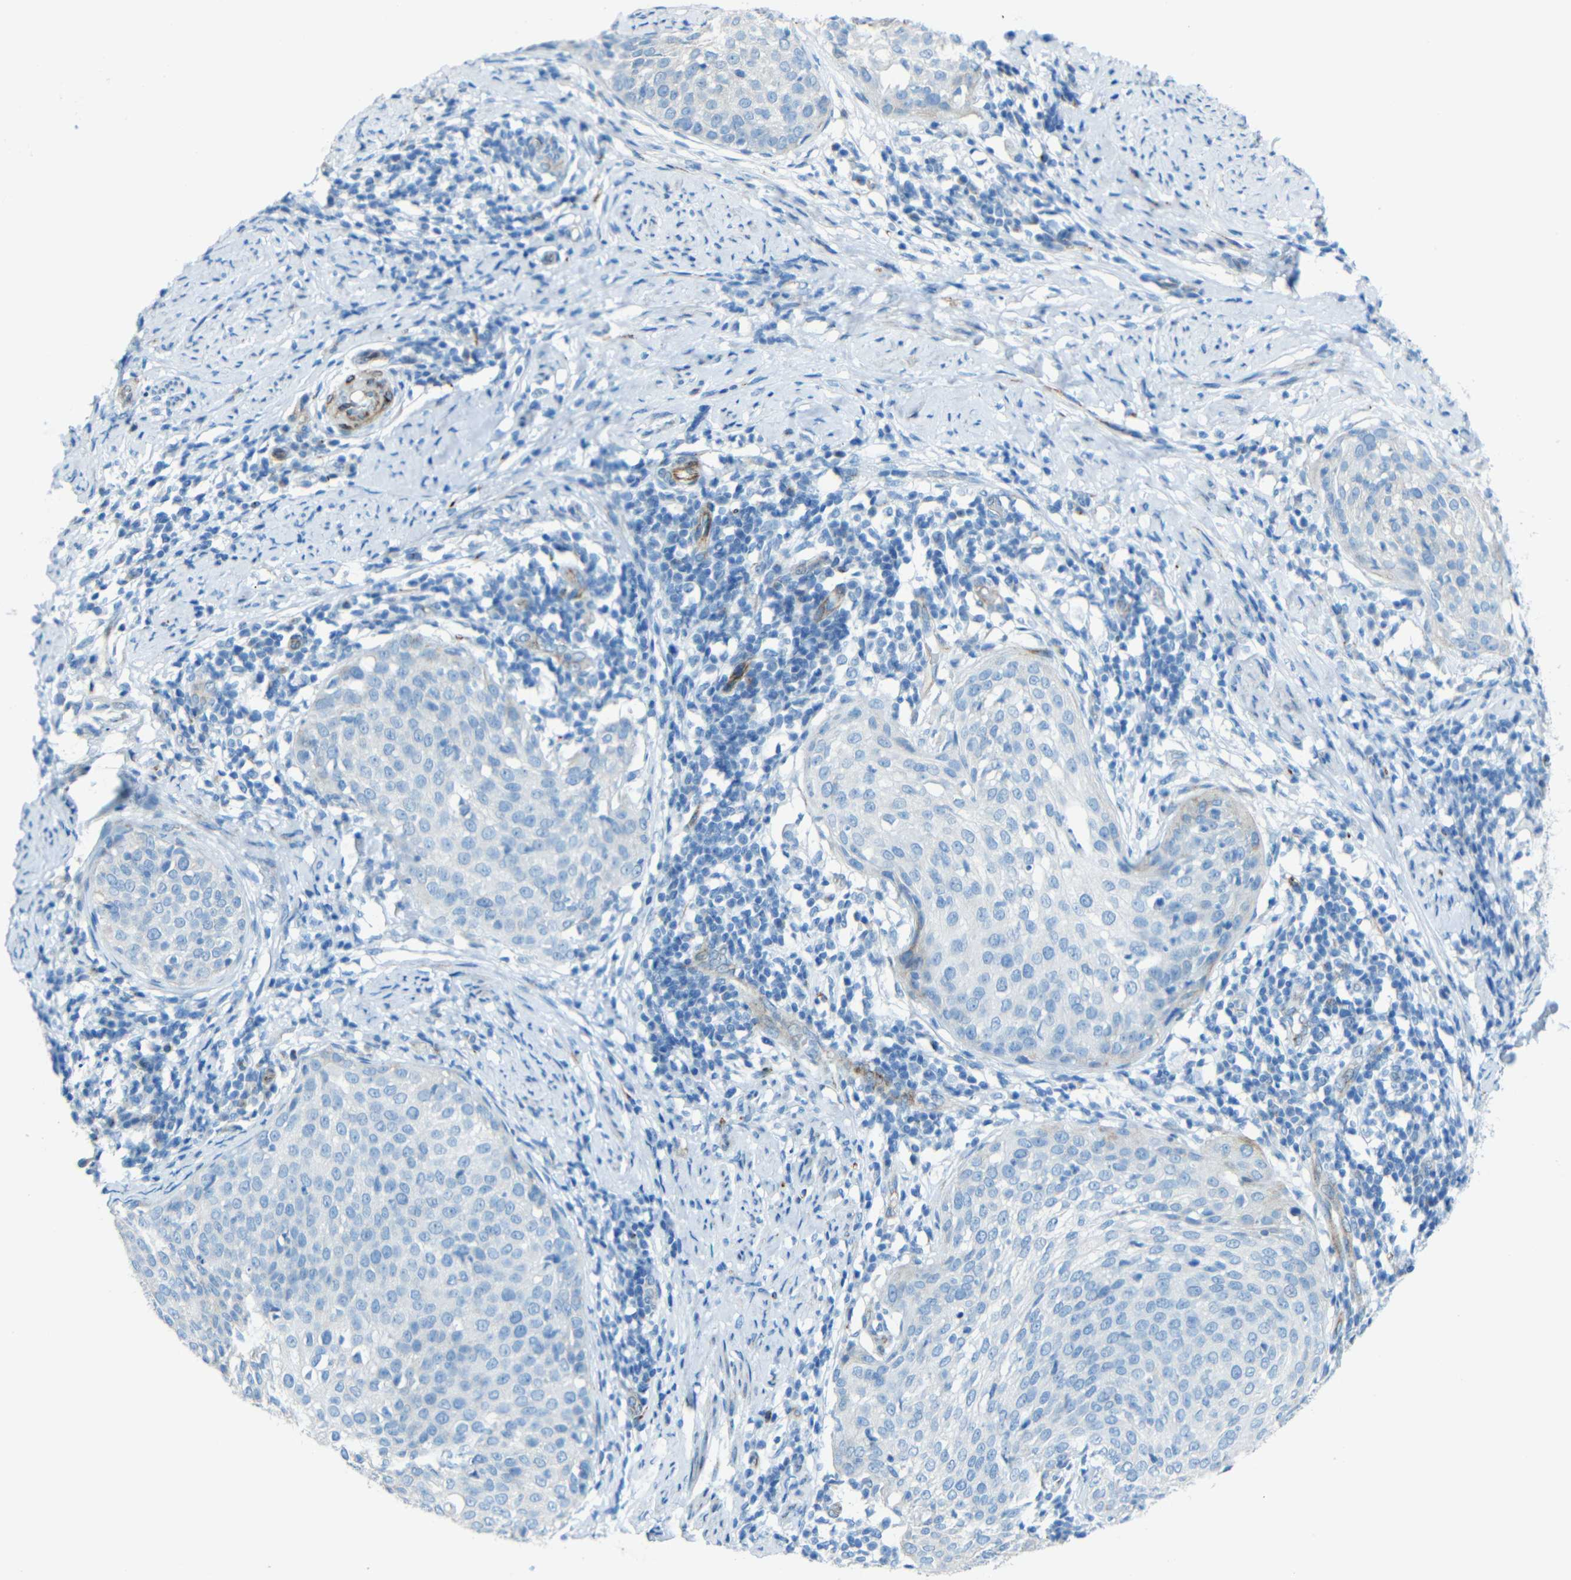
{"staining": {"intensity": "negative", "quantity": "none", "location": "none"}, "tissue": "cervical cancer", "cell_type": "Tumor cells", "image_type": "cancer", "snomed": [{"axis": "morphology", "description": "Squamous cell carcinoma, NOS"}, {"axis": "topography", "description": "Cervix"}], "caption": "DAB immunohistochemical staining of cervical cancer demonstrates no significant expression in tumor cells. (DAB immunohistochemistry with hematoxylin counter stain).", "gene": "TUBB4B", "patient": {"sex": "female", "age": 51}}